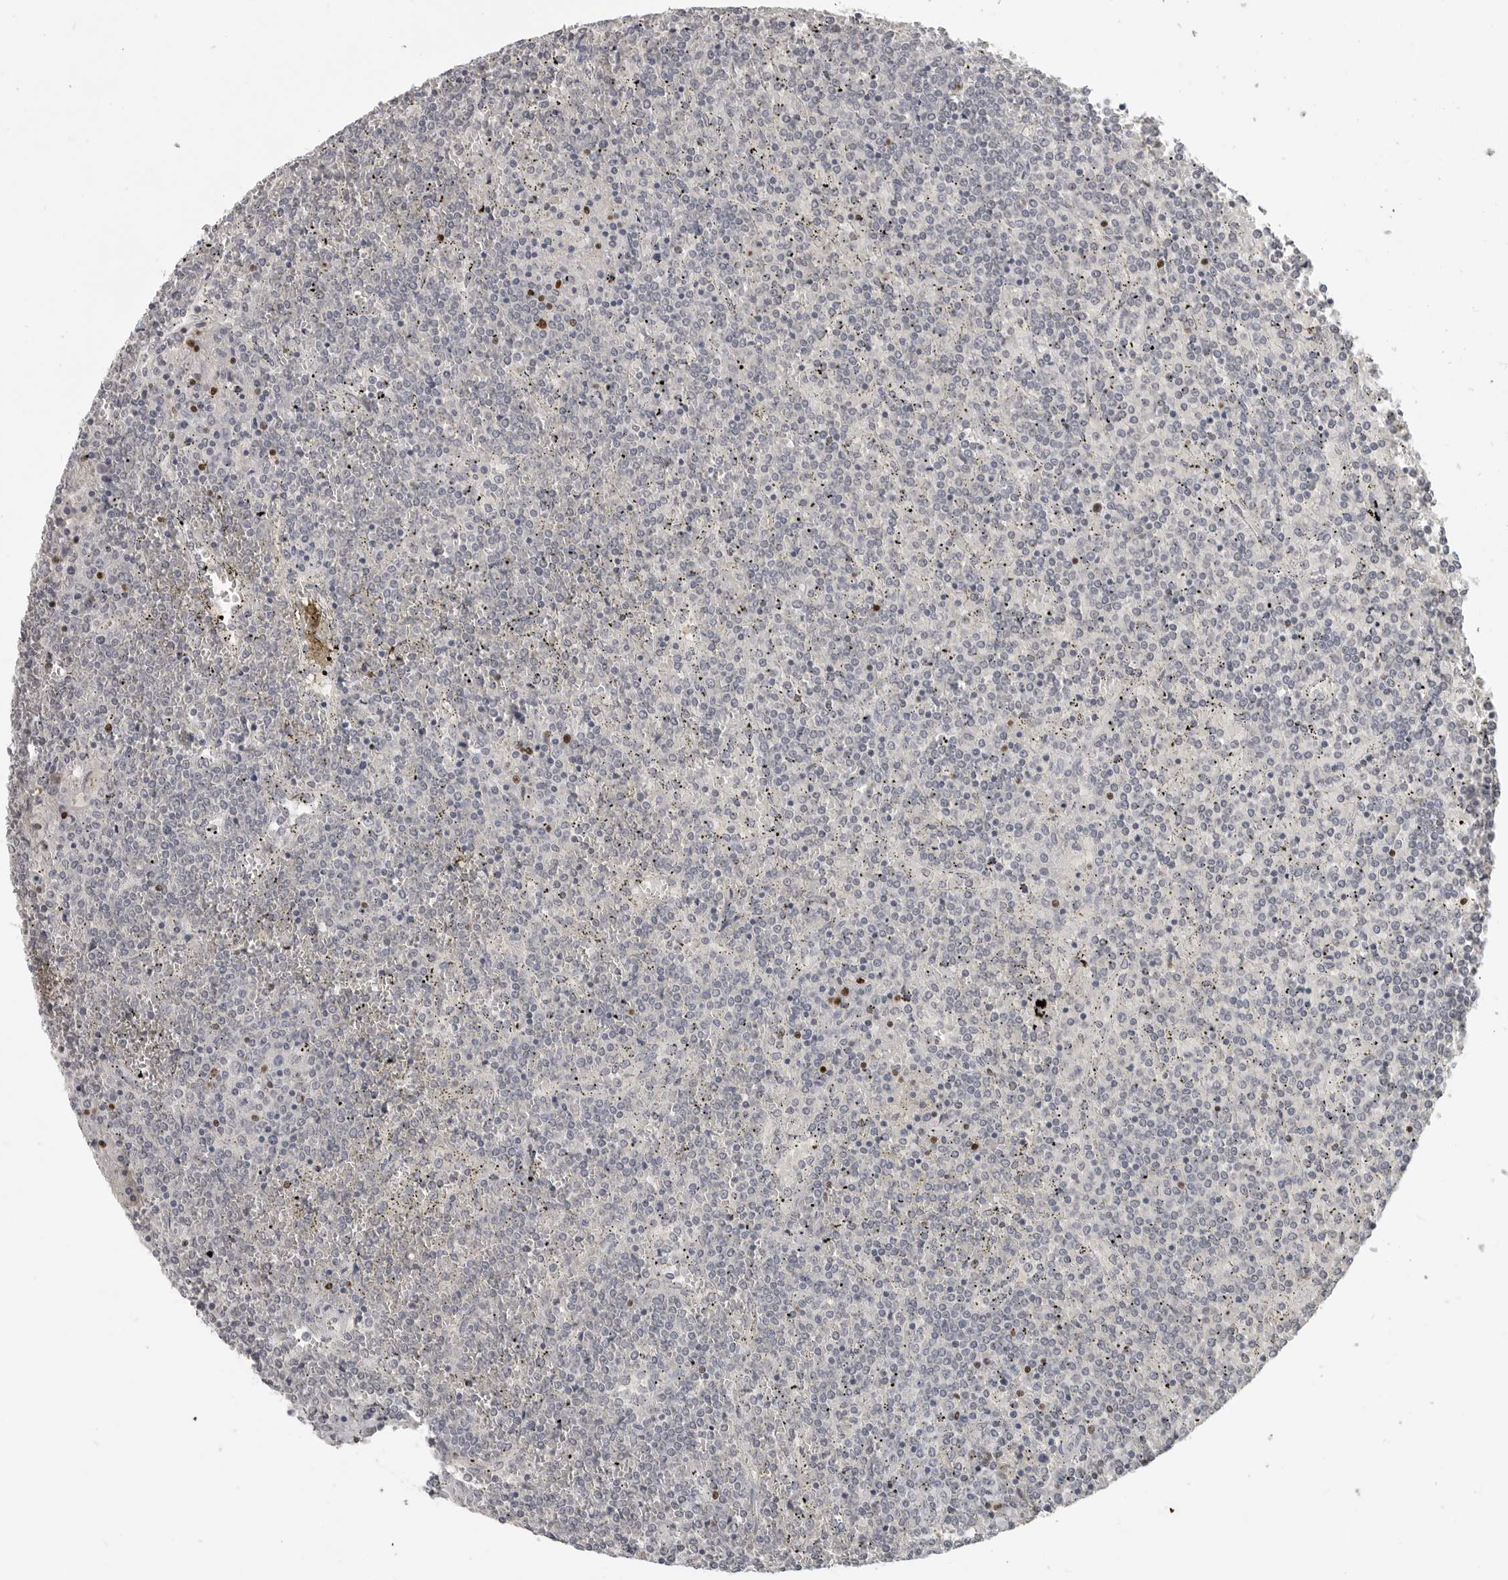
{"staining": {"intensity": "negative", "quantity": "none", "location": "none"}, "tissue": "lymphoma", "cell_type": "Tumor cells", "image_type": "cancer", "snomed": [{"axis": "morphology", "description": "Malignant lymphoma, non-Hodgkin's type, Low grade"}, {"axis": "topography", "description": "Spleen"}], "caption": "This is an immunohistochemistry histopathology image of malignant lymphoma, non-Hodgkin's type (low-grade). There is no positivity in tumor cells.", "gene": "FOXP3", "patient": {"sex": "female", "age": 19}}